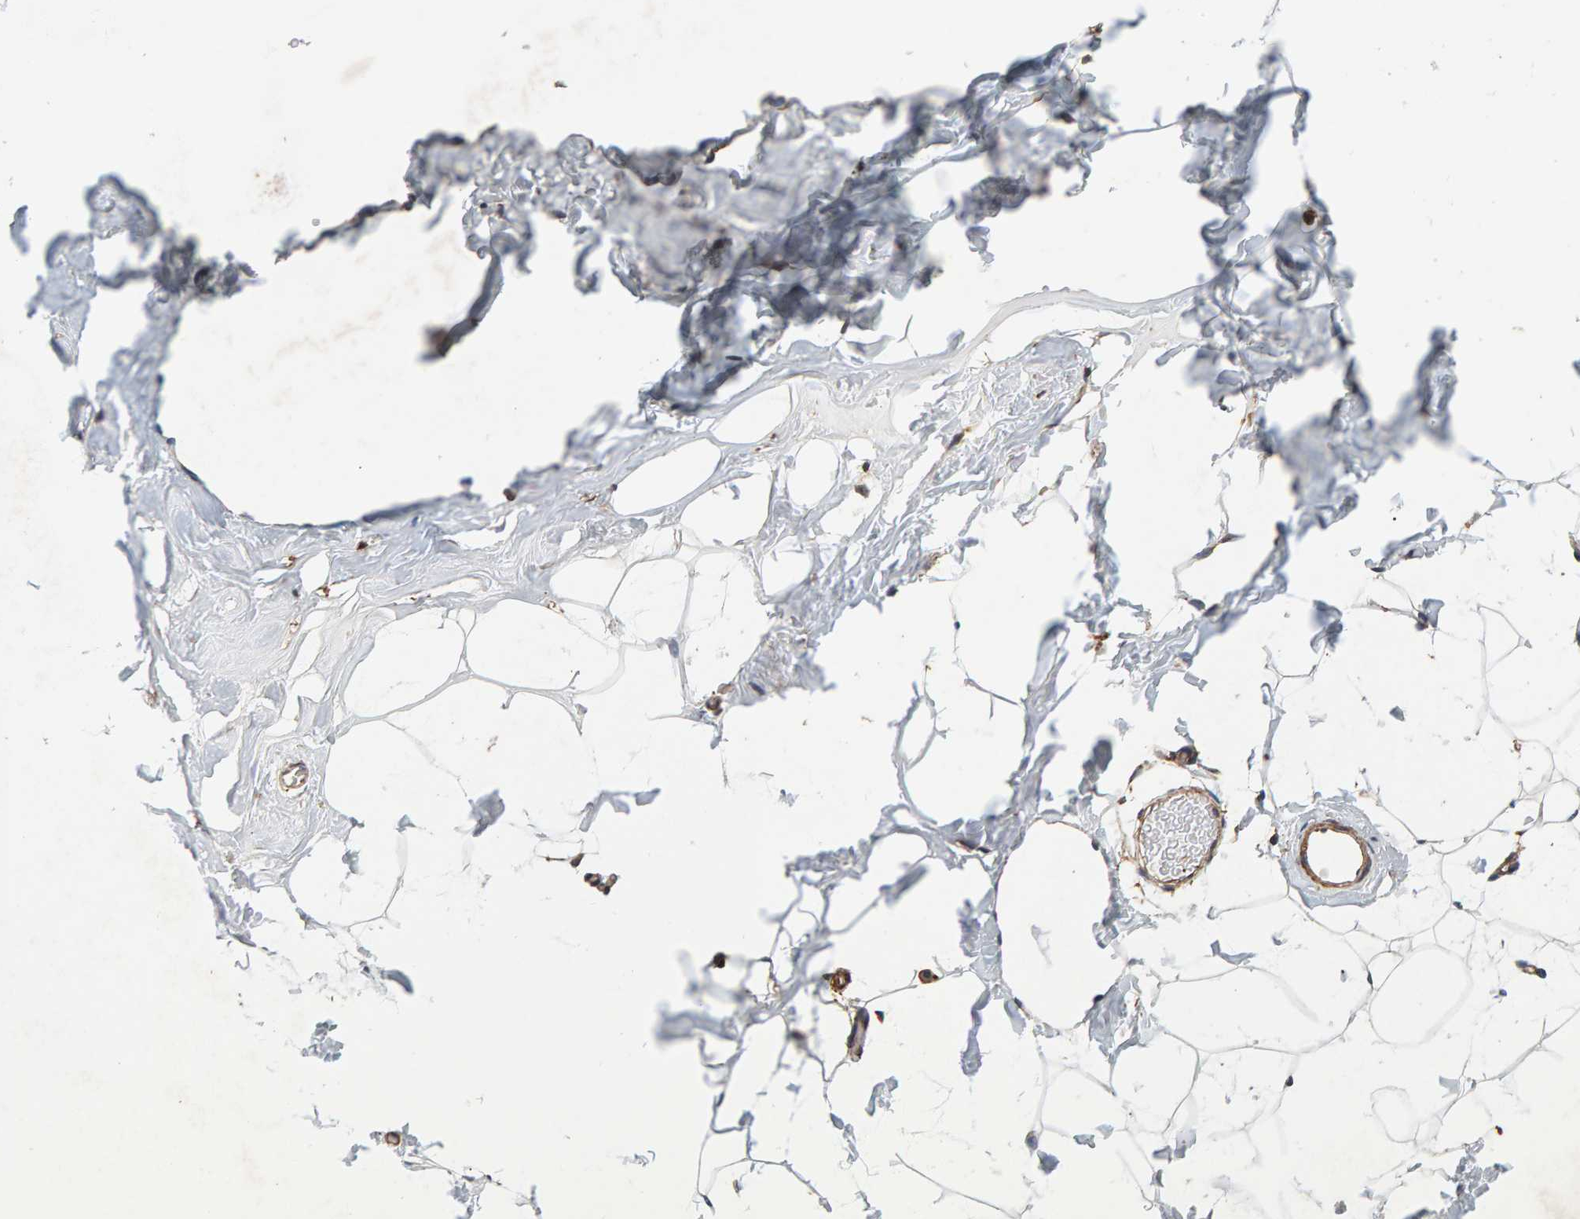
{"staining": {"intensity": "moderate", "quantity": ">75%", "location": "cytoplasmic/membranous"}, "tissue": "adipose tissue", "cell_type": "Adipocytes", "image_type": "normal", "snomed": [{"axis": "morphology", "description": "Normal tissue, NOS"}, {"axis": "morphology", "description": "Fibrosis, NOS"}, {"axis": "topography", "description": "Breast"}, {"axis": "topography", "description": "Adipose tissue"}], "caption": "Immunohistochemical staining of normal human adipose tissue displays medium levels of moderate cytoplasmic/membranous positivity in approximately >75% of adipocytes.", "gene": "PLA2G3", "patient": {"sex": "female", "age": 39}}